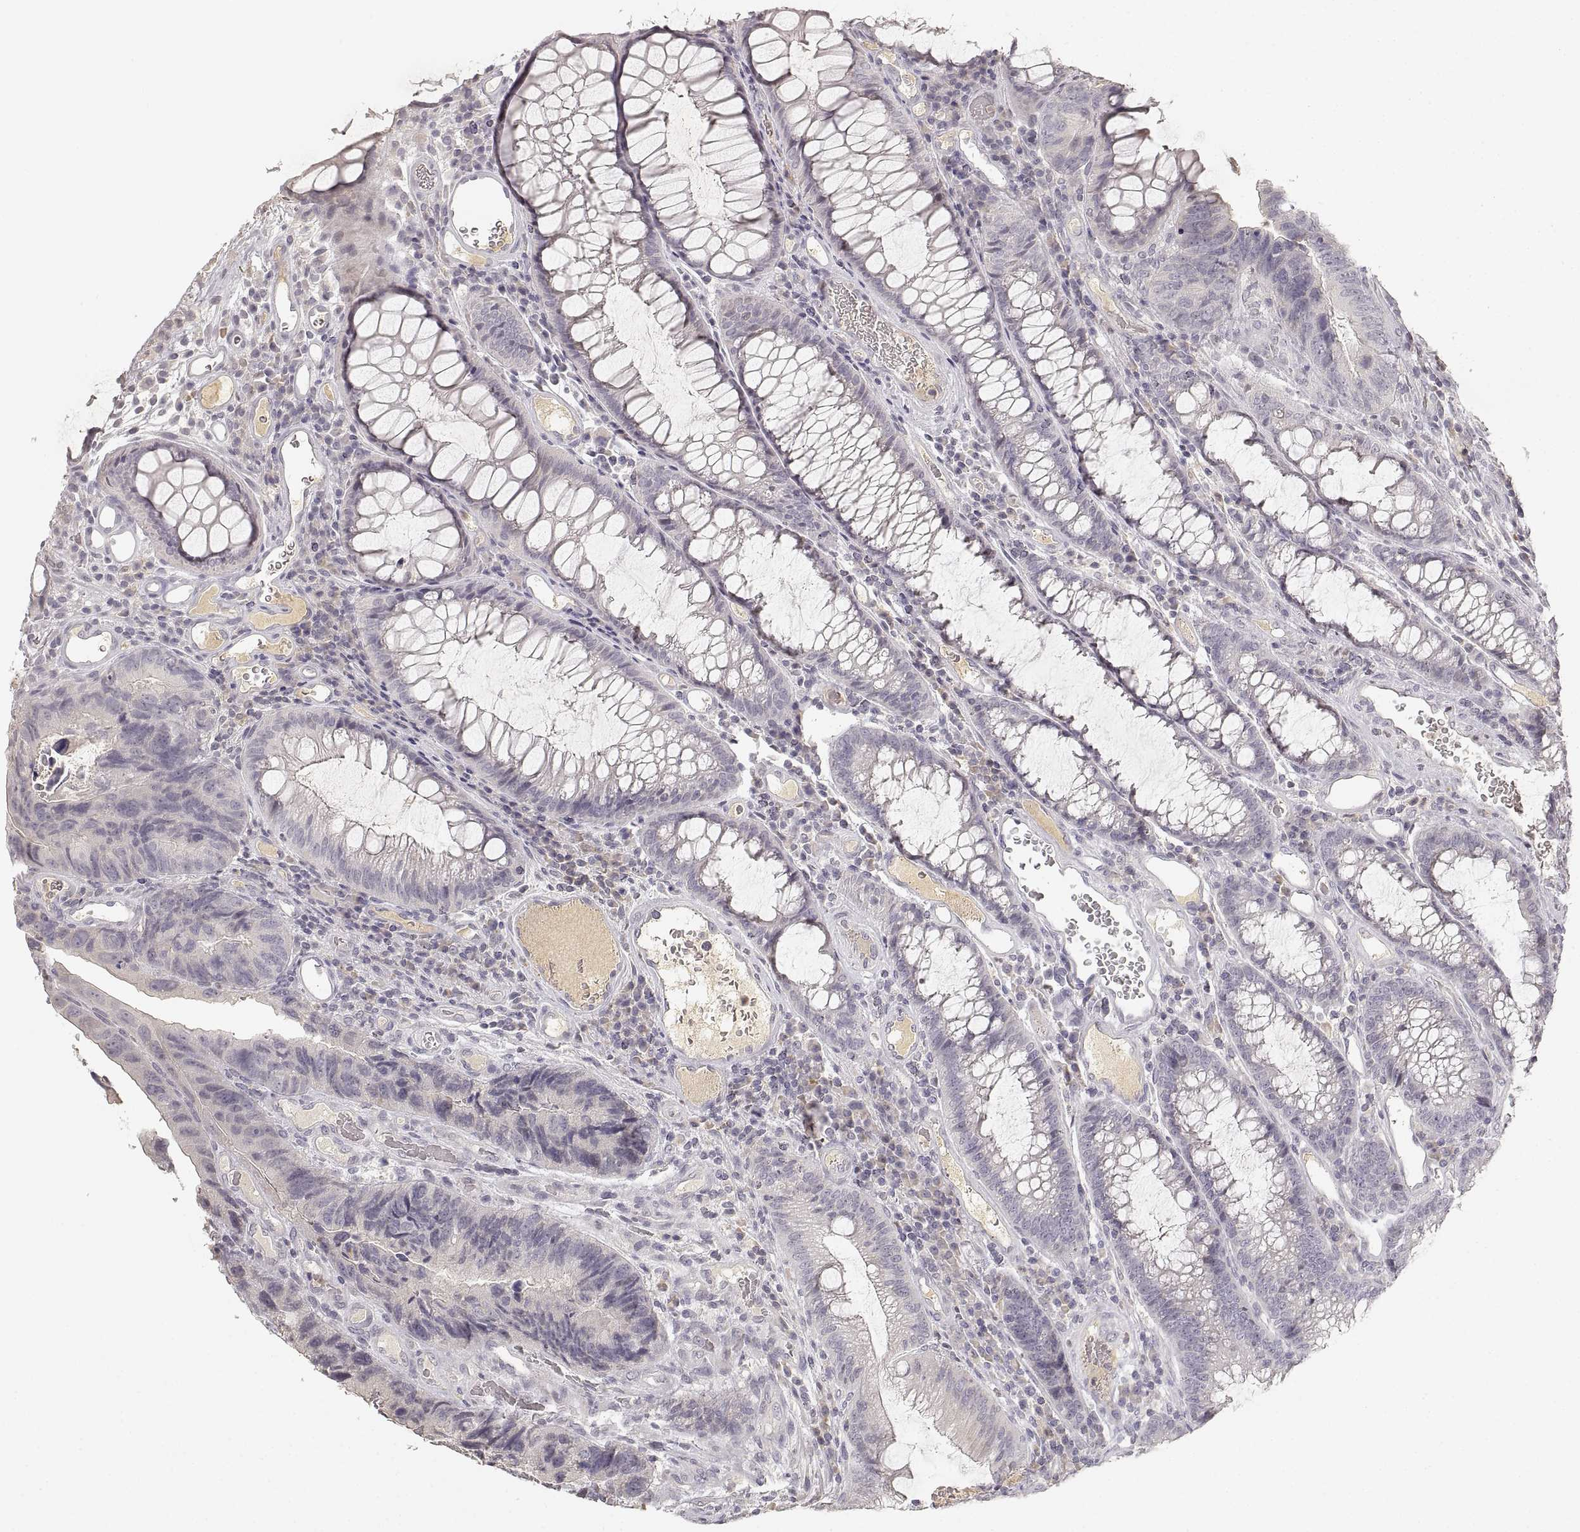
{"staining": {"intensity": "negative", "quantity": "none", "location": "none"}, "tissue": "colorectal cancer", "cell_type": "Tumor cells", "image_type": "cancer", "snomed": [{"axis": "morphology", "description": "Adenocarcinoma, NOS"}, {"axis": "topography", "description": "Colon"}], "caption": "Tumor cells show no significant protein staining in colorectal cancer (adenocarcinoma).", "gene": "RUNDC3A", "patient": {"sex": "female", "age": 67}}